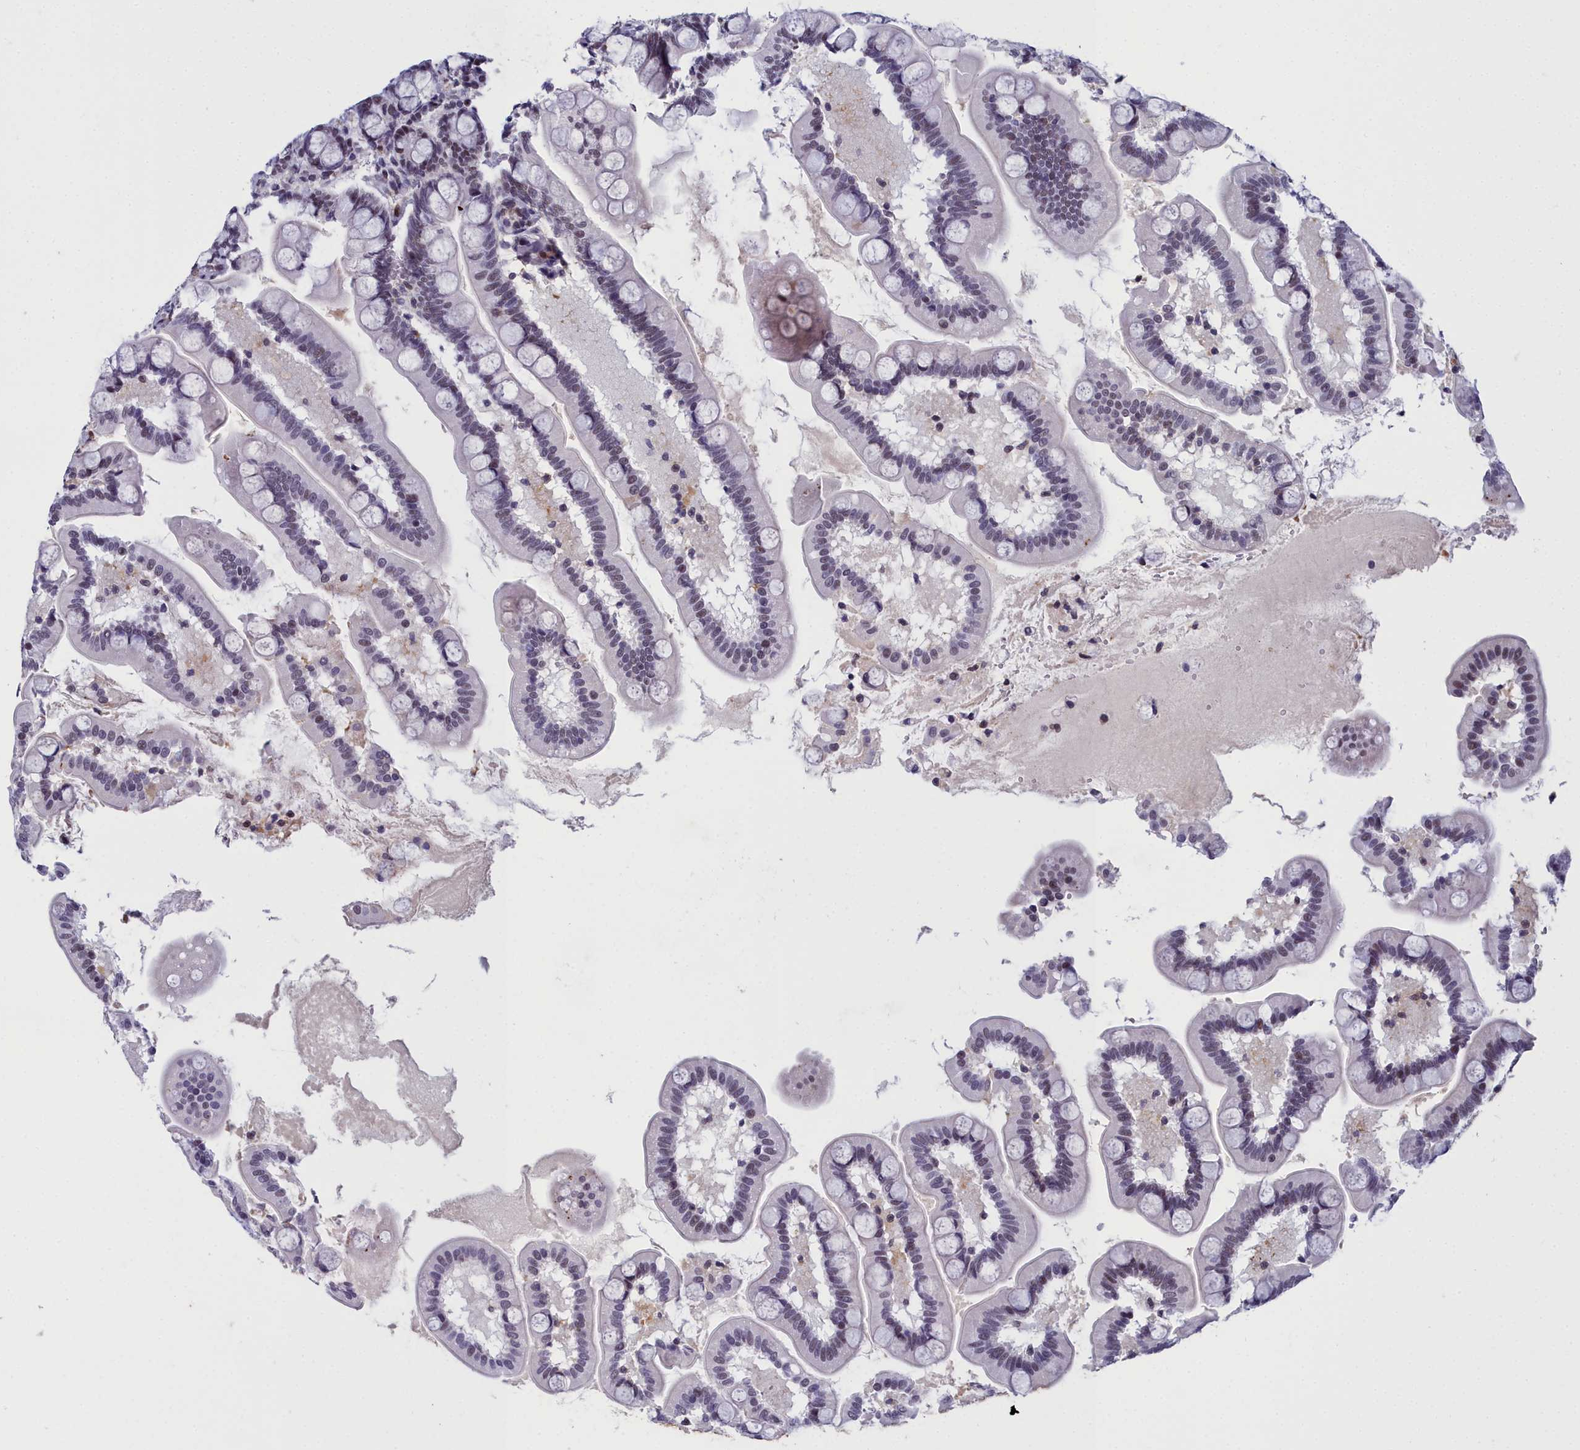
{"staining": {"intensity": "weak", "quantity": "<25%", "location": "nuclear"}, "tissue": "small intestine", "cell_type": "Glandular cells", "image_type": "normal", "snomed": [{"axis": "morphology", "description": "Normal tissue, NOS"}, {"axis": "topography", "description": "Small intestine"}], "caption": "DAB (3,3'-diaminobenzidine) immunohistochemical staining of normal human small intestine demonstrates no significant expression in glandular cells. (IHC, brightfield microscopy, high magnification).", "gene": "CCDC97", "patient": {"sex": "female", "age": 64}}